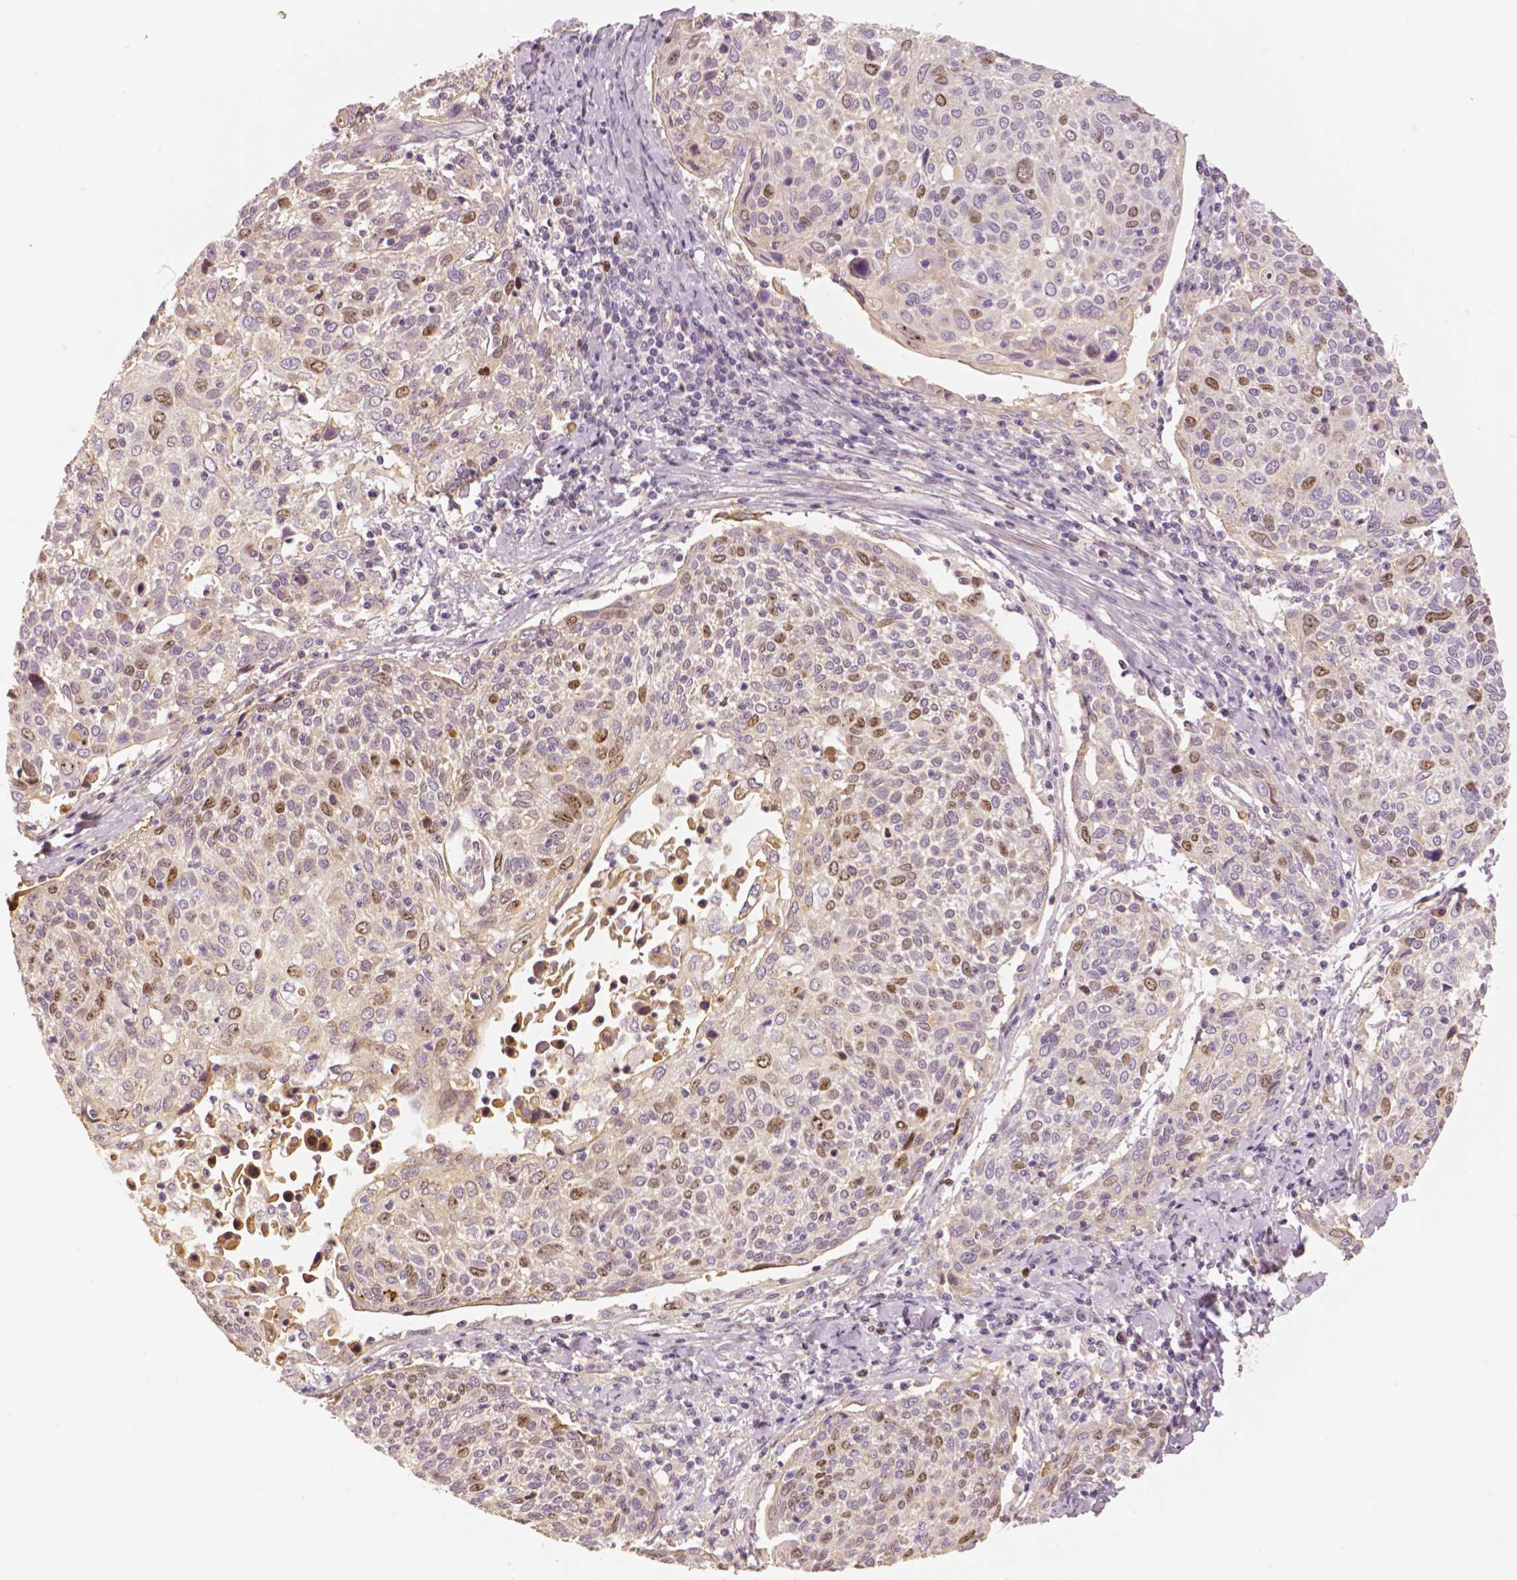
{"staining": {"intensity": "moderate", "quantity": "<25%", "location": "nuclear"}, "tissue": "cervical cancer", "cell_type": "Tumor cells", "image_type": "cancer", "snomed": [{"axis": "morphology", "description": "Squamous cell carcinoma, NOS"}, {"axis": "topography", "description": "Cervix"}], "caption": "Moderate nuclear protein expression is seen in about <25% of tumor cells in squamous cell carcinoma (cervical).", "gene": "MKI67", "patient": {"sex": "female", "age": 61}}